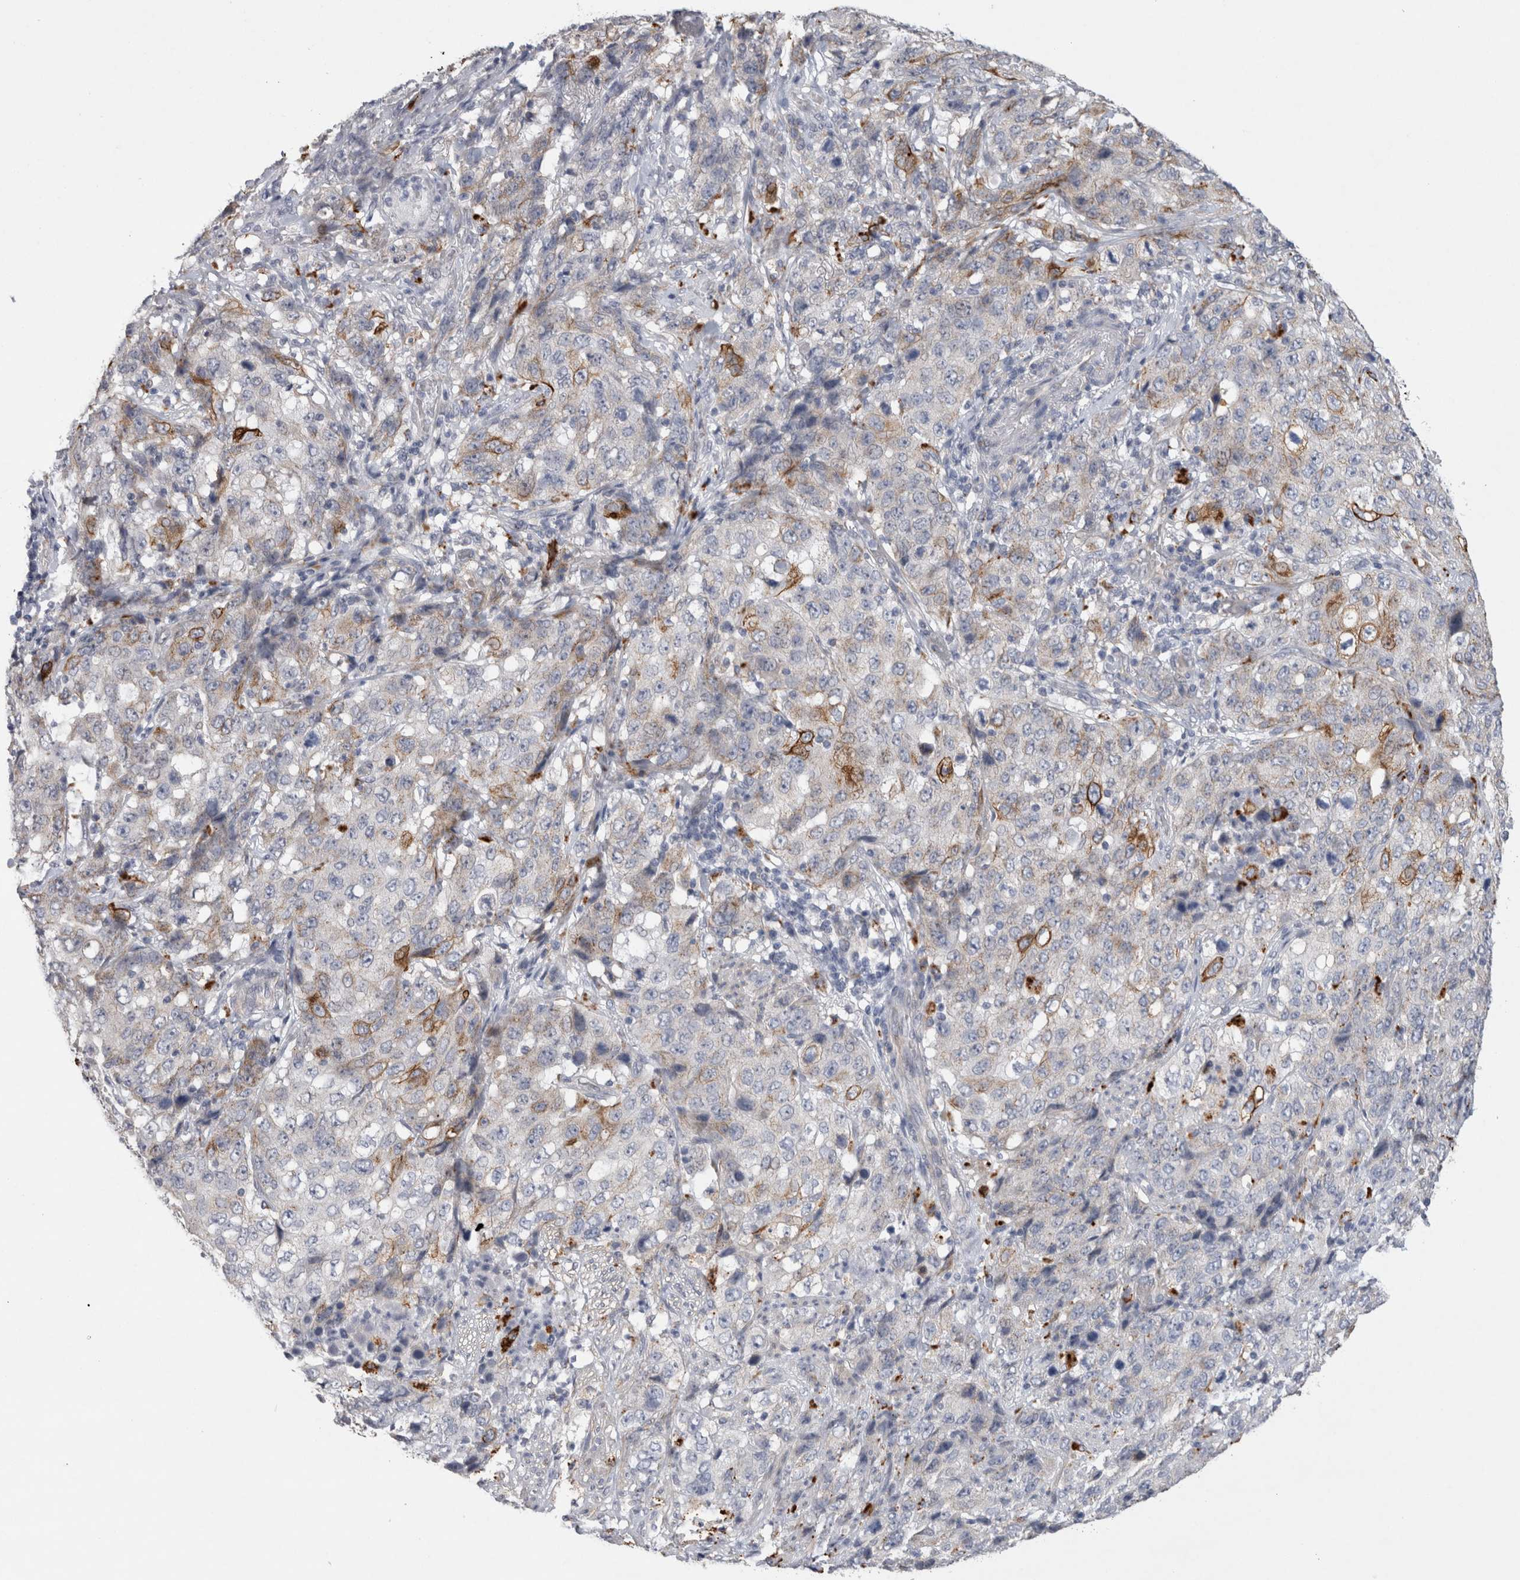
{"staining": {"intensity": "moderate", "quantity": "<25%", "location": "cytoplasmic/membranous"}, "tissue": "stomach cancer", "cell_type": "Tumor cells", "image_type": "cancer", "snomed": [{"axis": "morphology", "description": "Adenocarcinoma, NOS"}, {"axis": "topography", "description": "Stomach"}], "caption": "Immunohistochemical staining of stomach adenocarcinoma demonstrates low levels of moderate cytoplasmic/membranous protein positivity in about <25% of tumor cells.", "gene": "GAA", "patient": {"sex": "male", "age": 48}}